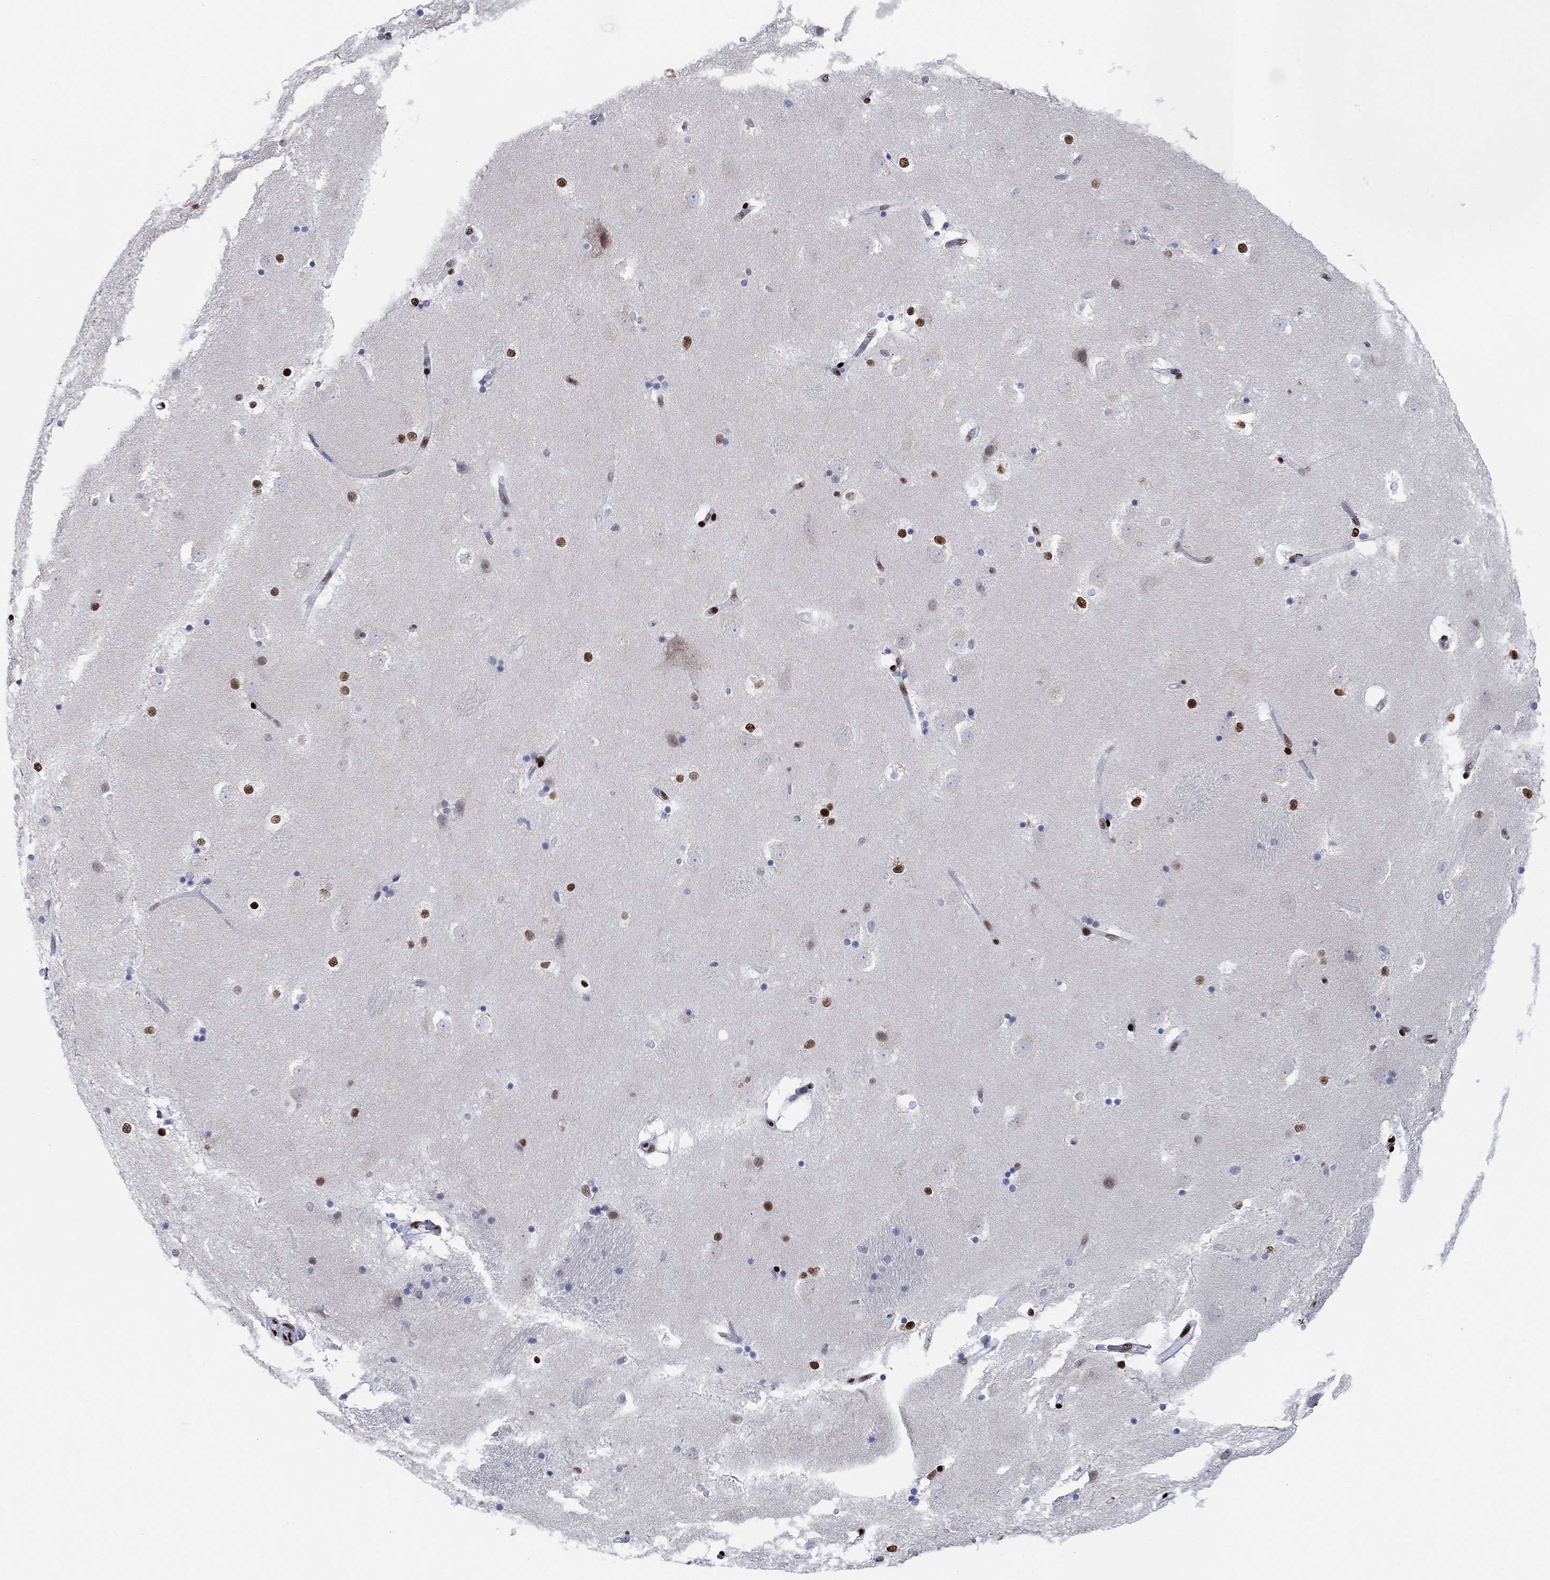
{"staining": {"intensity": "strong", "quantity": "25%-75%", "location": "nuclear"}, "tissue": "caudate", "cell_type": "Glial cells", "image_type": "normal", "snomed": [{"axis": "morphology", "description": "Normal tissue, NOS"}, {"axis": "topography", "description": "Lateral ventricle wall"}], "caption": "Immunohistochemical staining of unremarkable human caudate reveals high levels of strong nuclear staining in approximately 25%-75% of glial cells.", "gene": "ZEB1", "patient": {"sex": "male", "age": 51}}